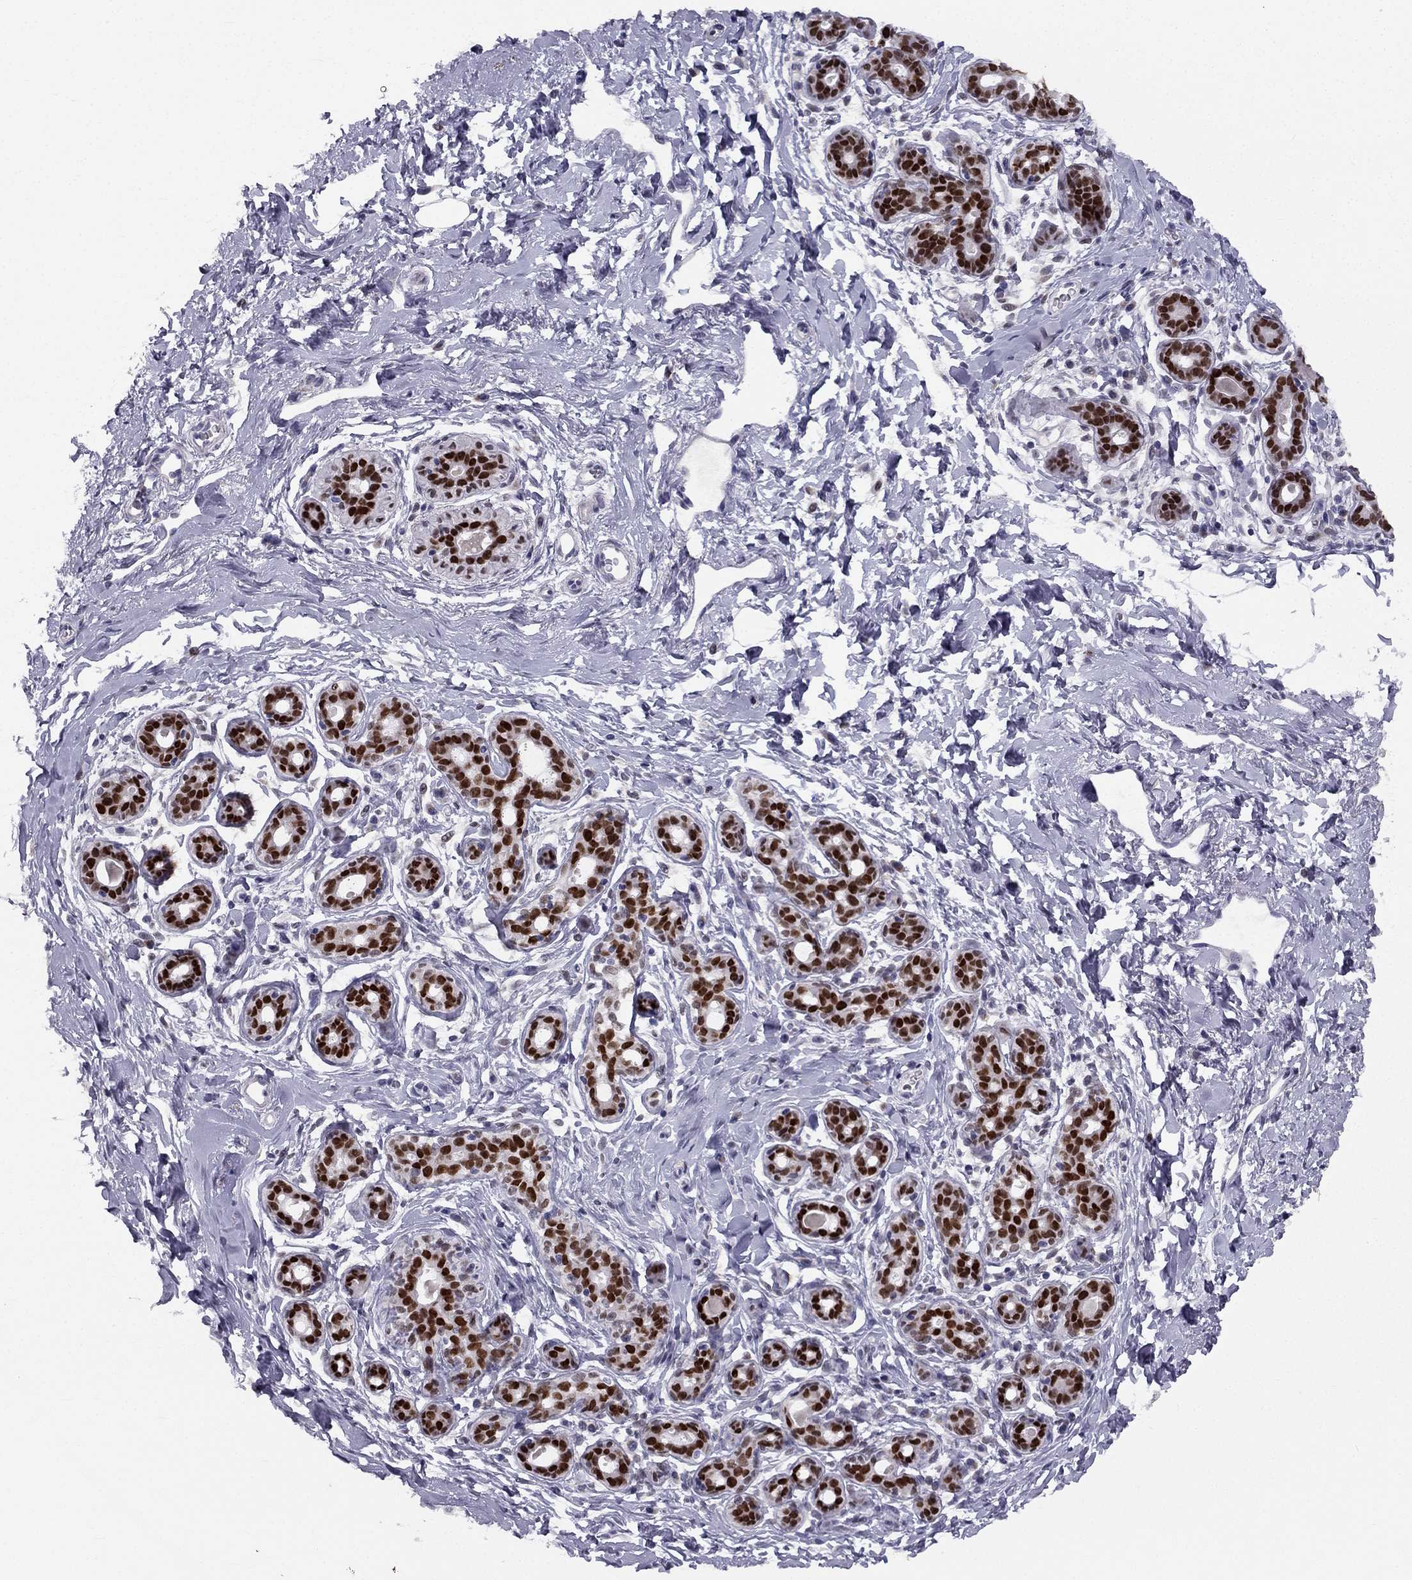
{"staining": {"intensity": "negative", "quantity": "none", "location": "none"}, "tissue": "breast", "cell_type": "Adipocytes", "image_type": "normal", "snomed": [{"axis": "morphology", "description": "Normal tissue, NOS"}, {"axis": "topography", "description": "Breast"}], "caption": "Adipocytes show no significant positivity in unremarkable breast. (Immunohistochemistry, brightfield microscopy, high magnification).", "gene": "TRPS1", "patient": {"sex": "female", "age": 43}}